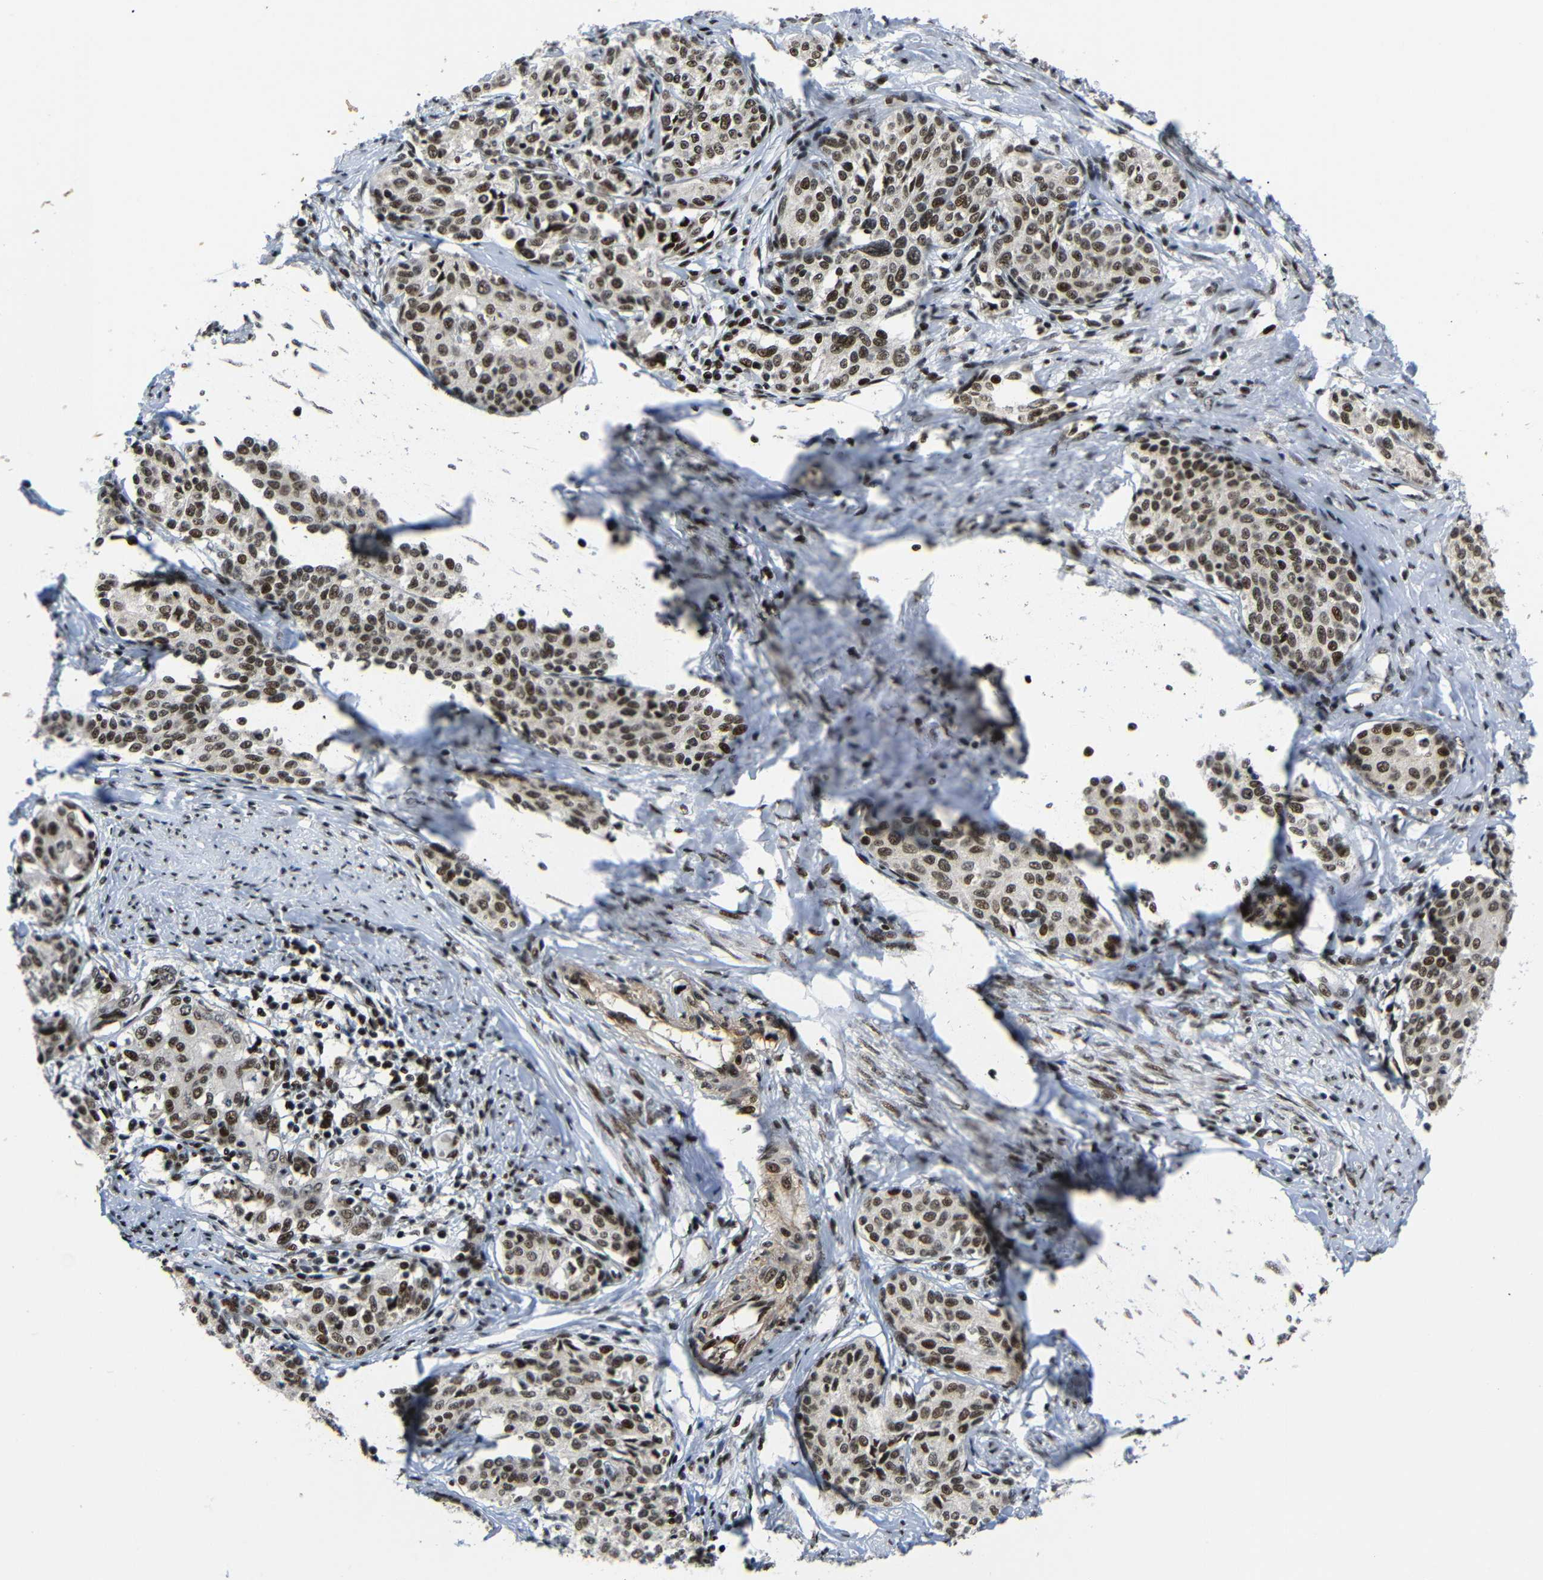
{"staining": {"intensity": "strong", "quantity": ">75%", "location": "nuclear"}, "tissue": "cervical cancer", "cell_type": "Tumor cells", "image_type": "cancer", "snomed": [{"axis": "morphology", "description": "Squamous cell carcinoma, NOS"}, {"axis": "morphology", "description": "Adenocarcinoma, NOS"}, {"axis": "topography", "description": "Cervix"}], "caption": "Immunohistochemistry of human cervical cancer (squamous cell carcinoma) exhibits high levels of strong nuclear staining in approximately >75% of tumor cells.", "gene": "SETDB2", "patient": {"sex": "female", "age": 52}}